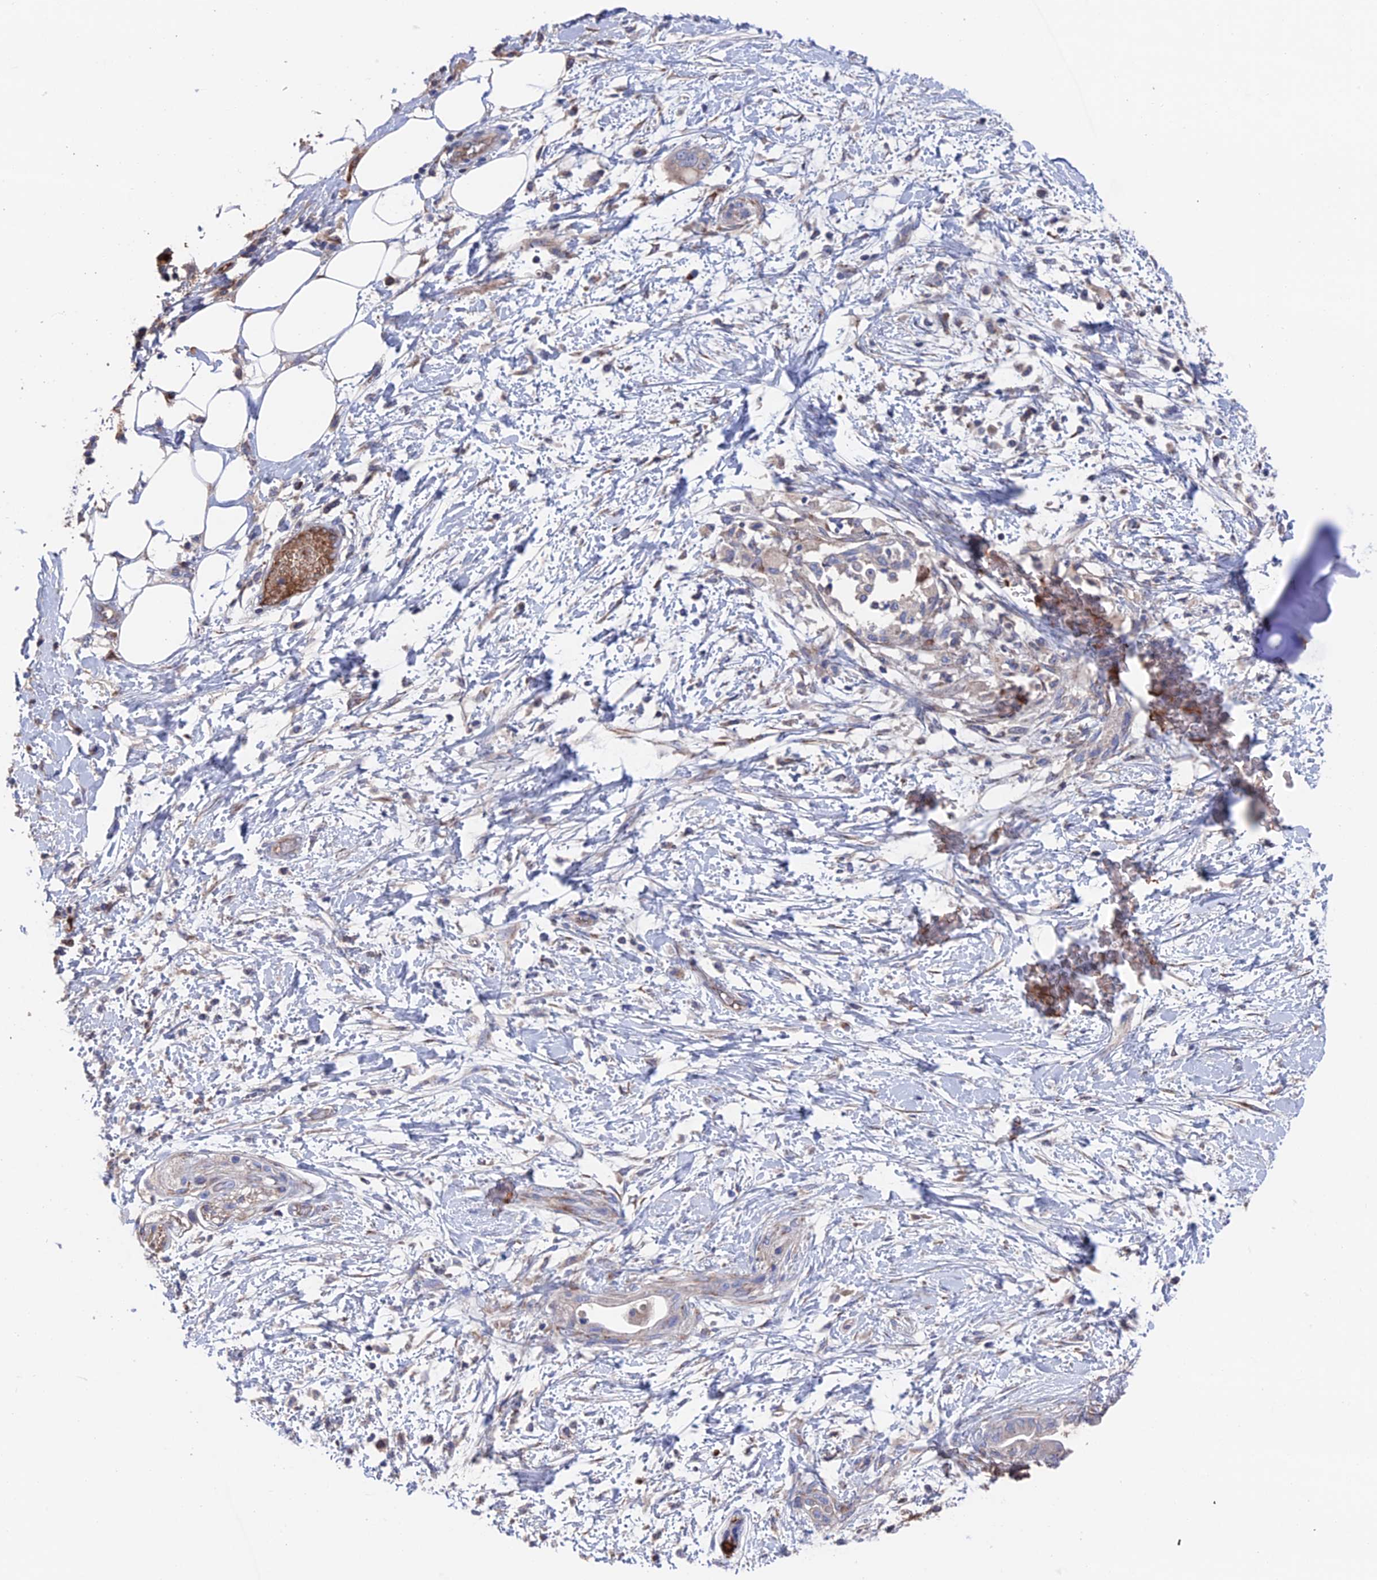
{"staining": {"intensity": "weak", "quantity": "25%-75%", "location": "cytoplasmic/membranous"}, "tissue": "adipose tissue", "cell_type": "Adipocytes", "image_type": "normal", "snomed": [{"axis": "morphology", "description": "Normal tissue, NOS"}, {"axis": "morphology", "description": "Adenocarcinoma, NOS"}, {"axis": "topography", "description": "Duodenum"}, {"axis": "topography", "description": "Peripheral nerve tissue"}], "caption": "An immunohistochemistry (IHC) histopathology image of unremarkable tissue is shown. Protein staining in brown shows weak cytoplasmic/membranous positivity in adipose tissue within adipocytes. The protein is stained brown, and the nuclei are stained in blue (DAB IHC with brightfield microscopy, high magnification).", "gene": "HPF1", "patient": {"sex": "female", "age": 60}}